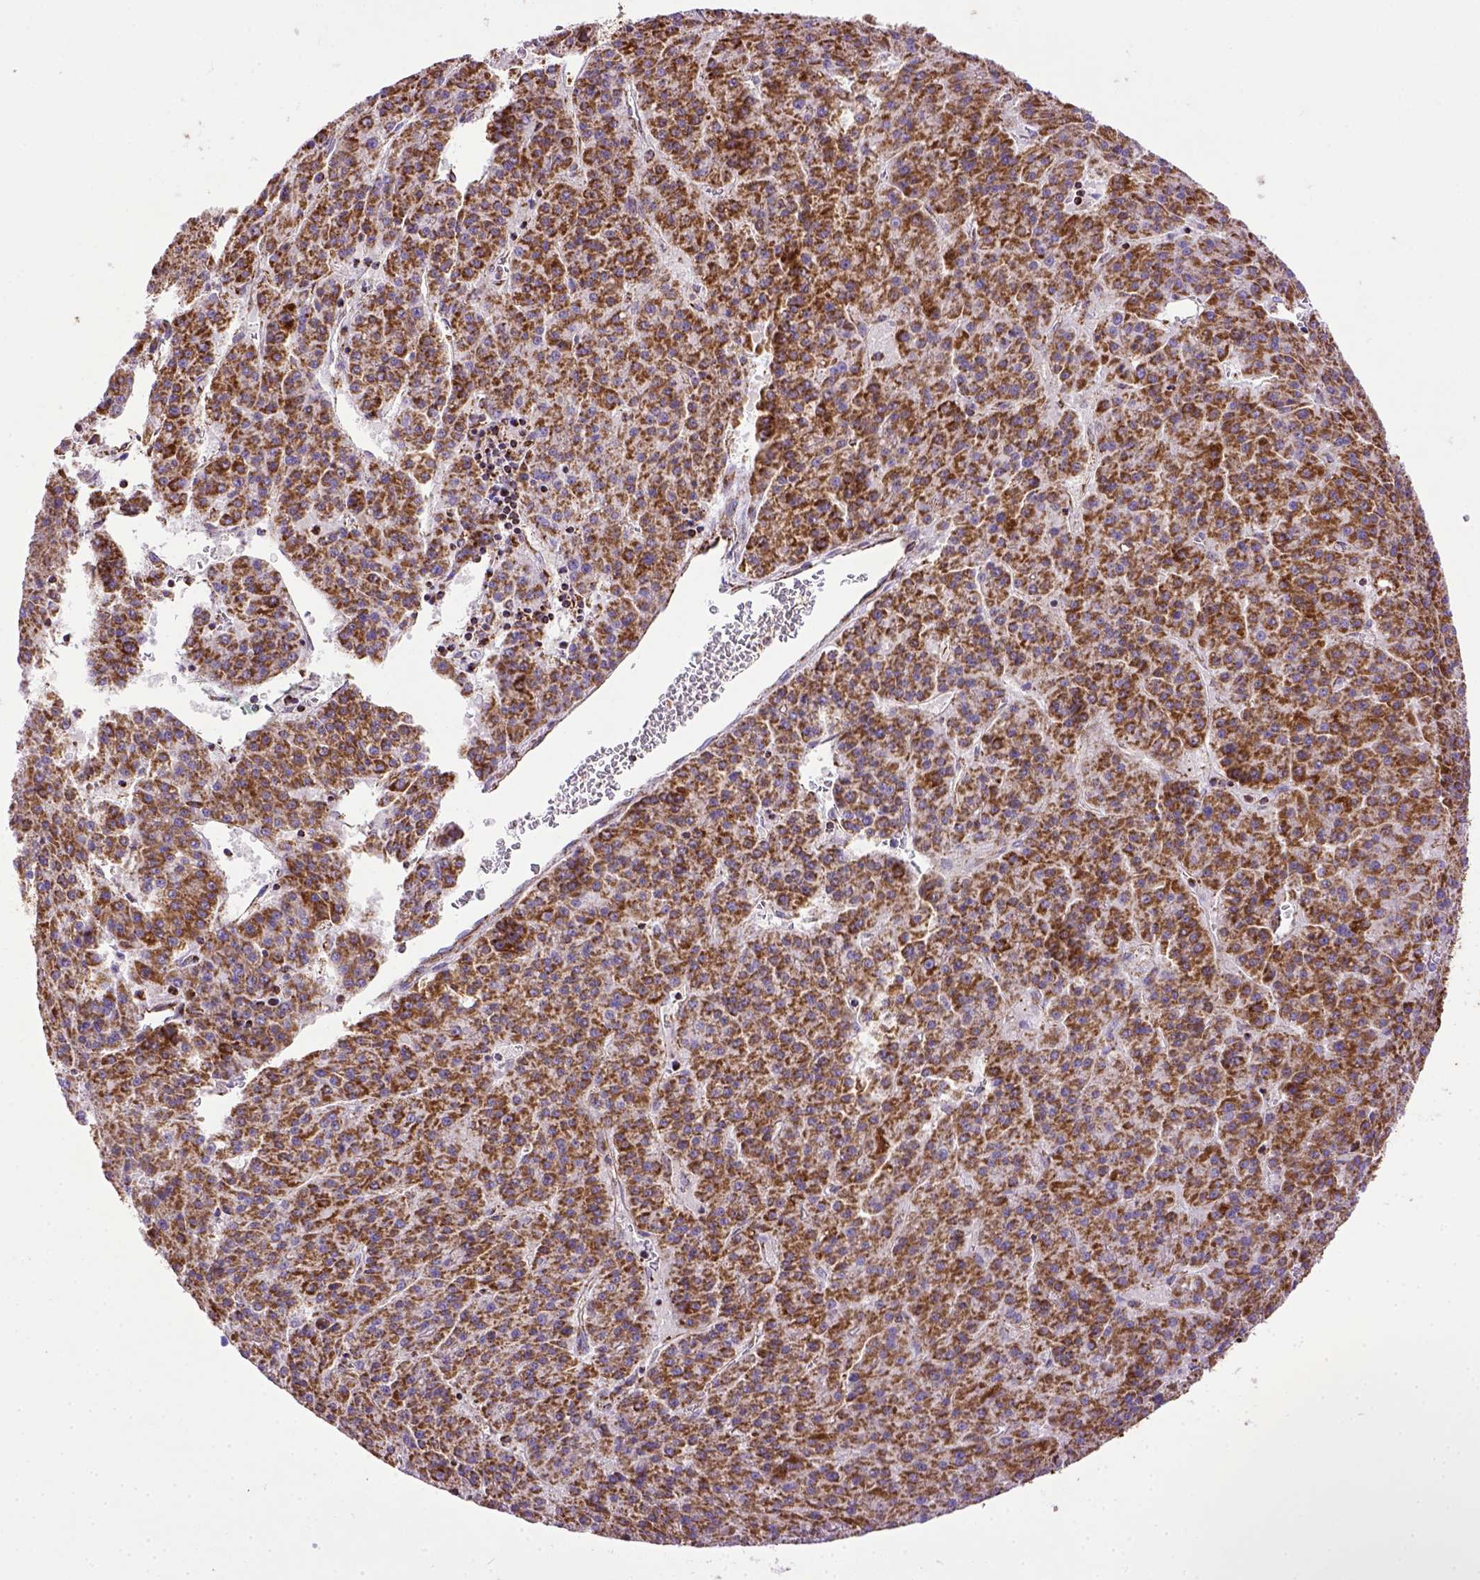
{"staining": {"intensity": "moderate", "quantity": ">75%", "location": "cytoplasmic/membranous"}, "tissue": "liver cancer", "cell_type": "Tumor cells", "image_type": "cancer", "snomed": [{"axis": "morphology", "description": "Carcinoma, Hepatocellular, NOS"}, {"axis": "topography", "description": "Liver"}], "caption": "The image shows a brown stain indicating the presence of a protein in the cytoplasmic/membranous of tumor cells in liver cancer (hepatocellular carcinoma).", "gene": "MT-CO1", "patient": {"sex": "female", "age": 58}}